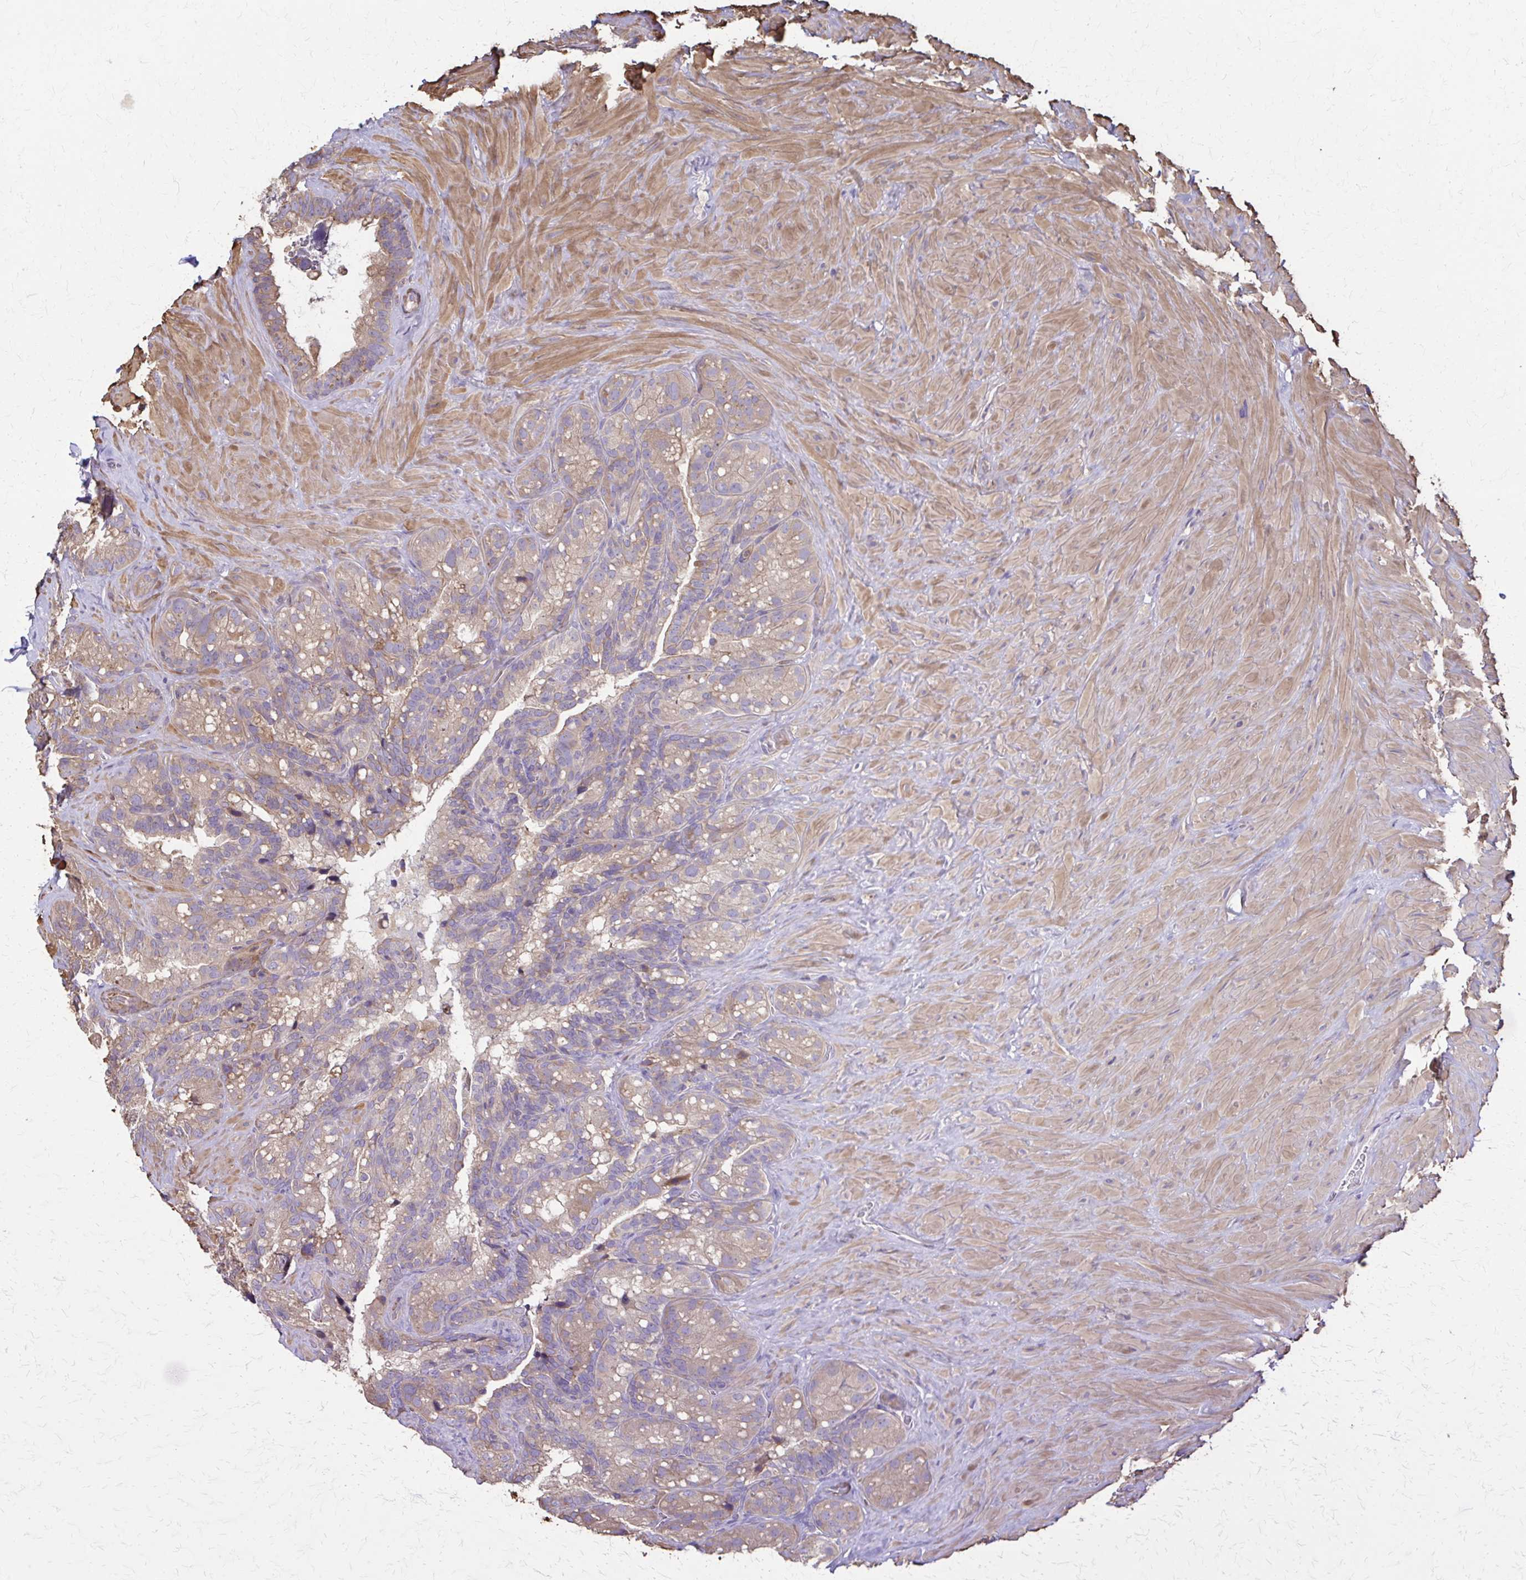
{"staining": {"intensity": "weak", "quantity": "25%-75%", "location": "cytoplasmic/membranous"}, "tissue": "seminal vesicle", "cell_type": "Glandular cells", "image_type": "normal", "snomed": [{"axis": "morphology", "description": "Normal tissue, NOS"}, {"axis": "topography", "description": "Seminal veicle"}], "caption": "Weak cytoplasmic/membranous staining for a protein is present in approximately 25%-75% of glandular cells of normal seminal vesicle using immunohistochemistry (IHC).", "gene": "DSP", "patient": {"sex": "male", "age": 60}}